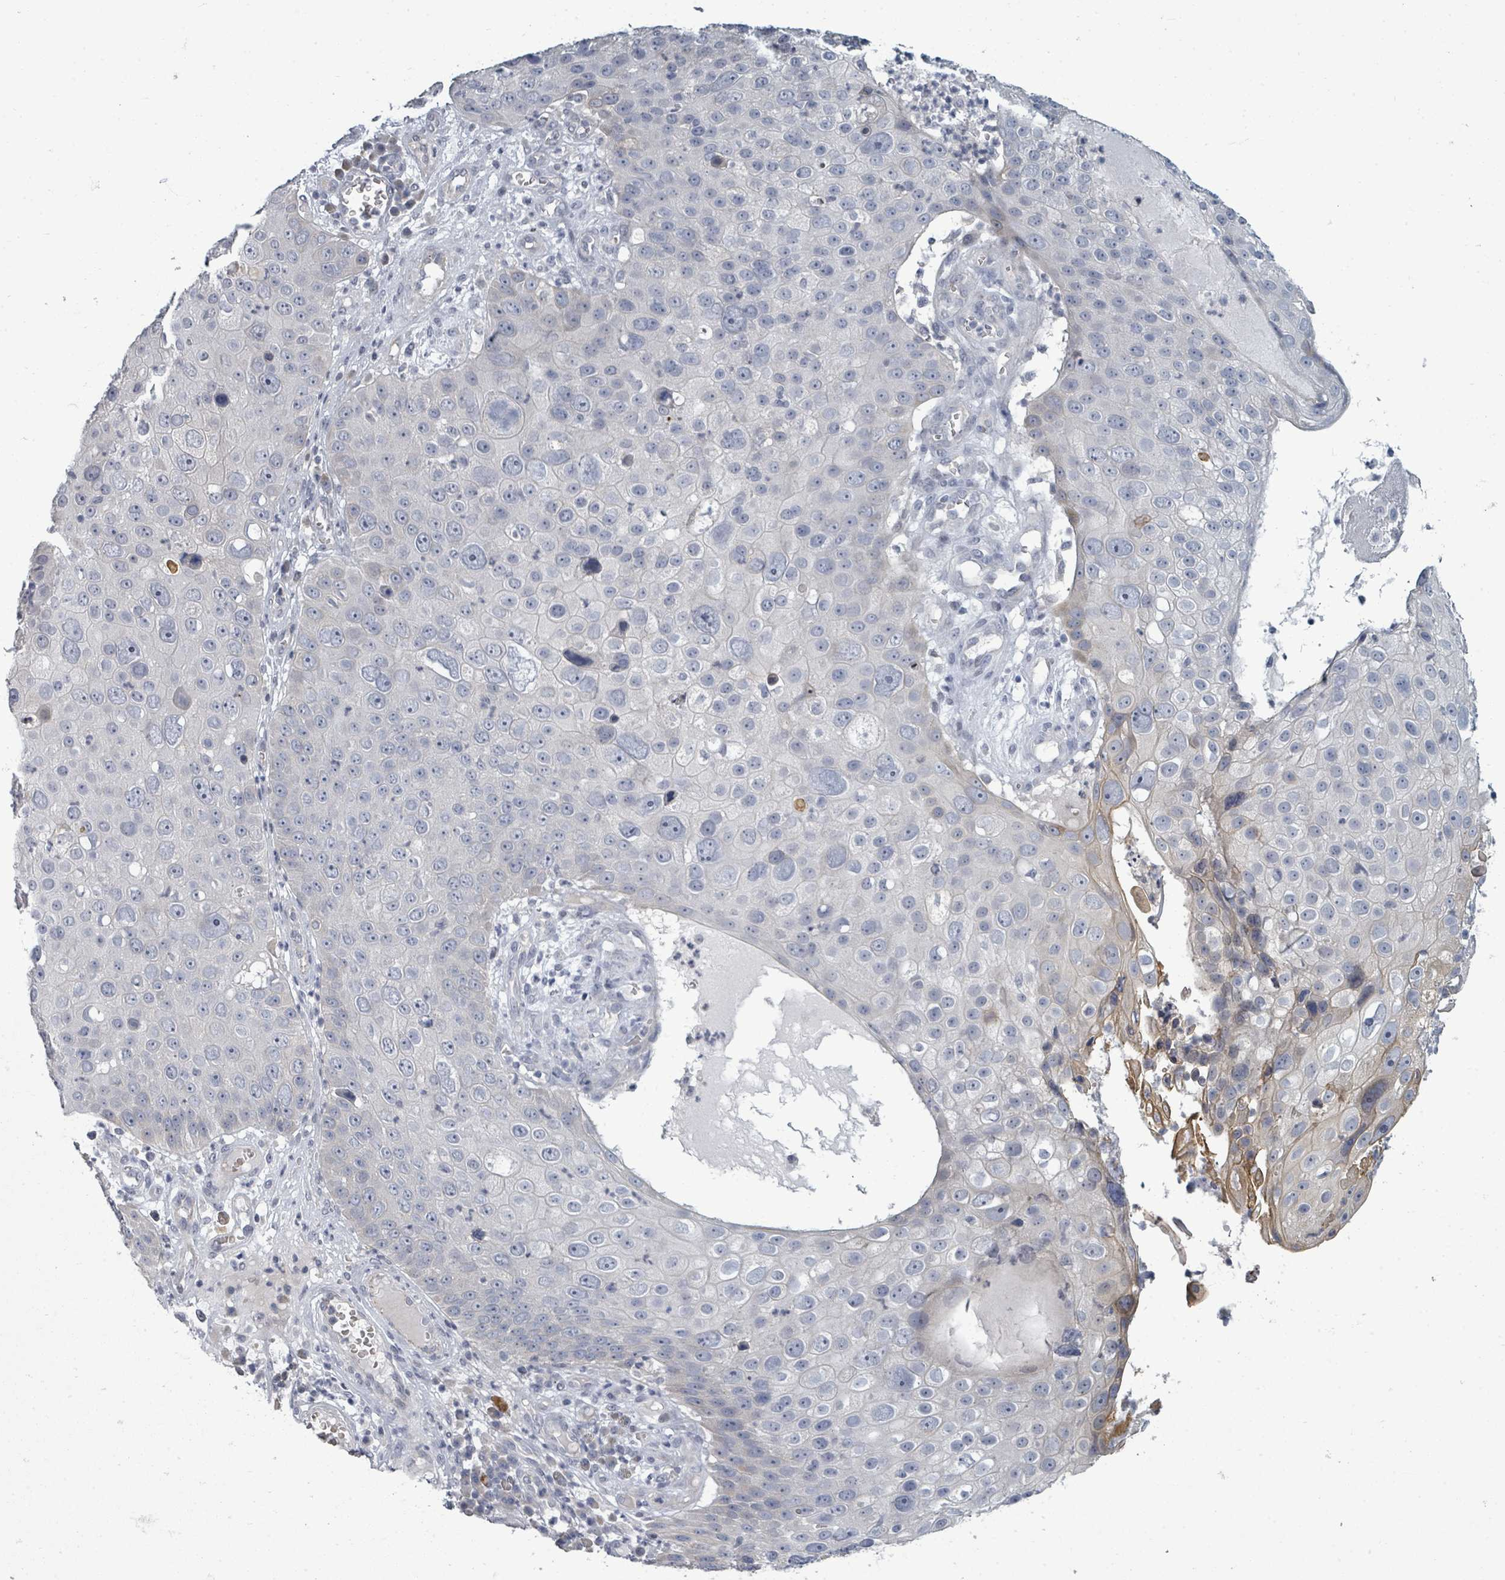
{"staining": {"intensity": "negative", "quantity": "none", "location": "none"}, "tissue": "skin cancer", "cell_type": "Tumor cells", "image_type": "cancer", "snomed": [{"axis": "morphology", "description": "Squamous cell carcinoma, NOS"}, {"axis": "topography", "description": "Skin"}], "caption": "Immunohistochemistry histopathology image of human skin cancer (squamous cell carcinoma) stained for a protein (brown), which exhibits no expression in tumor cells.", "gene": "PTPN20", "patient": {"sex": "male", "age": 71}}